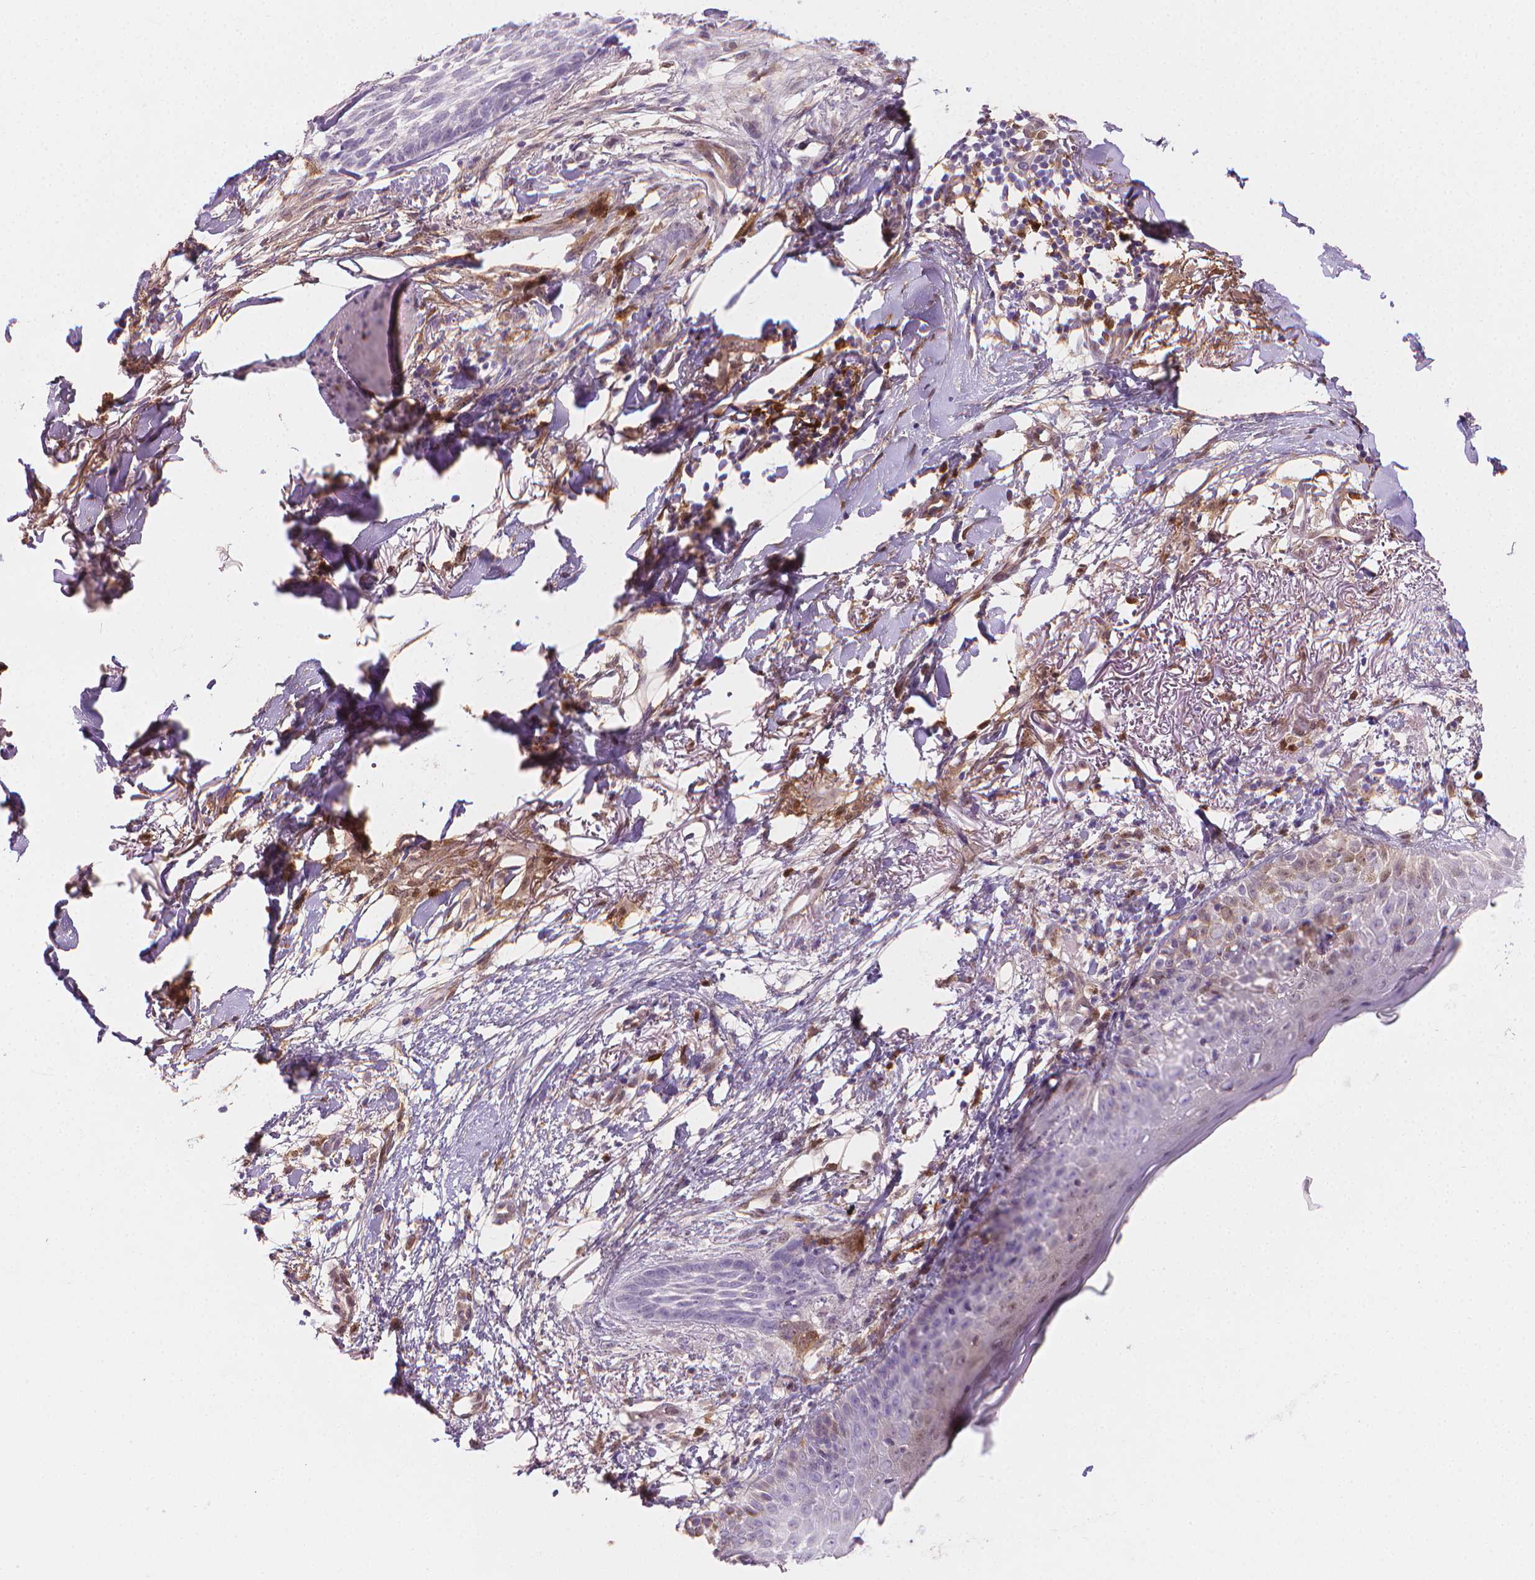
{"staining": {"intensity": "negative", "quantity": "none", "location": "none"}, "tissue": "skin cancer", "cell_type": "Tumor cells", "image_type": "cancer", "snomed": [{"axis": "morphology", "description": "Normal tissue, NOS"}, {"axis": "morphology", "description": "Basal cell carcinoma"}, {"axis": "topography", "description": "Skin"}], "caption": "This is an immunohistochemistry micrograph of skin cancer. There is no positivity in tumor cells.", "gene": "TNFAIP2", "patient": {"sex": "male", "age": 84}}